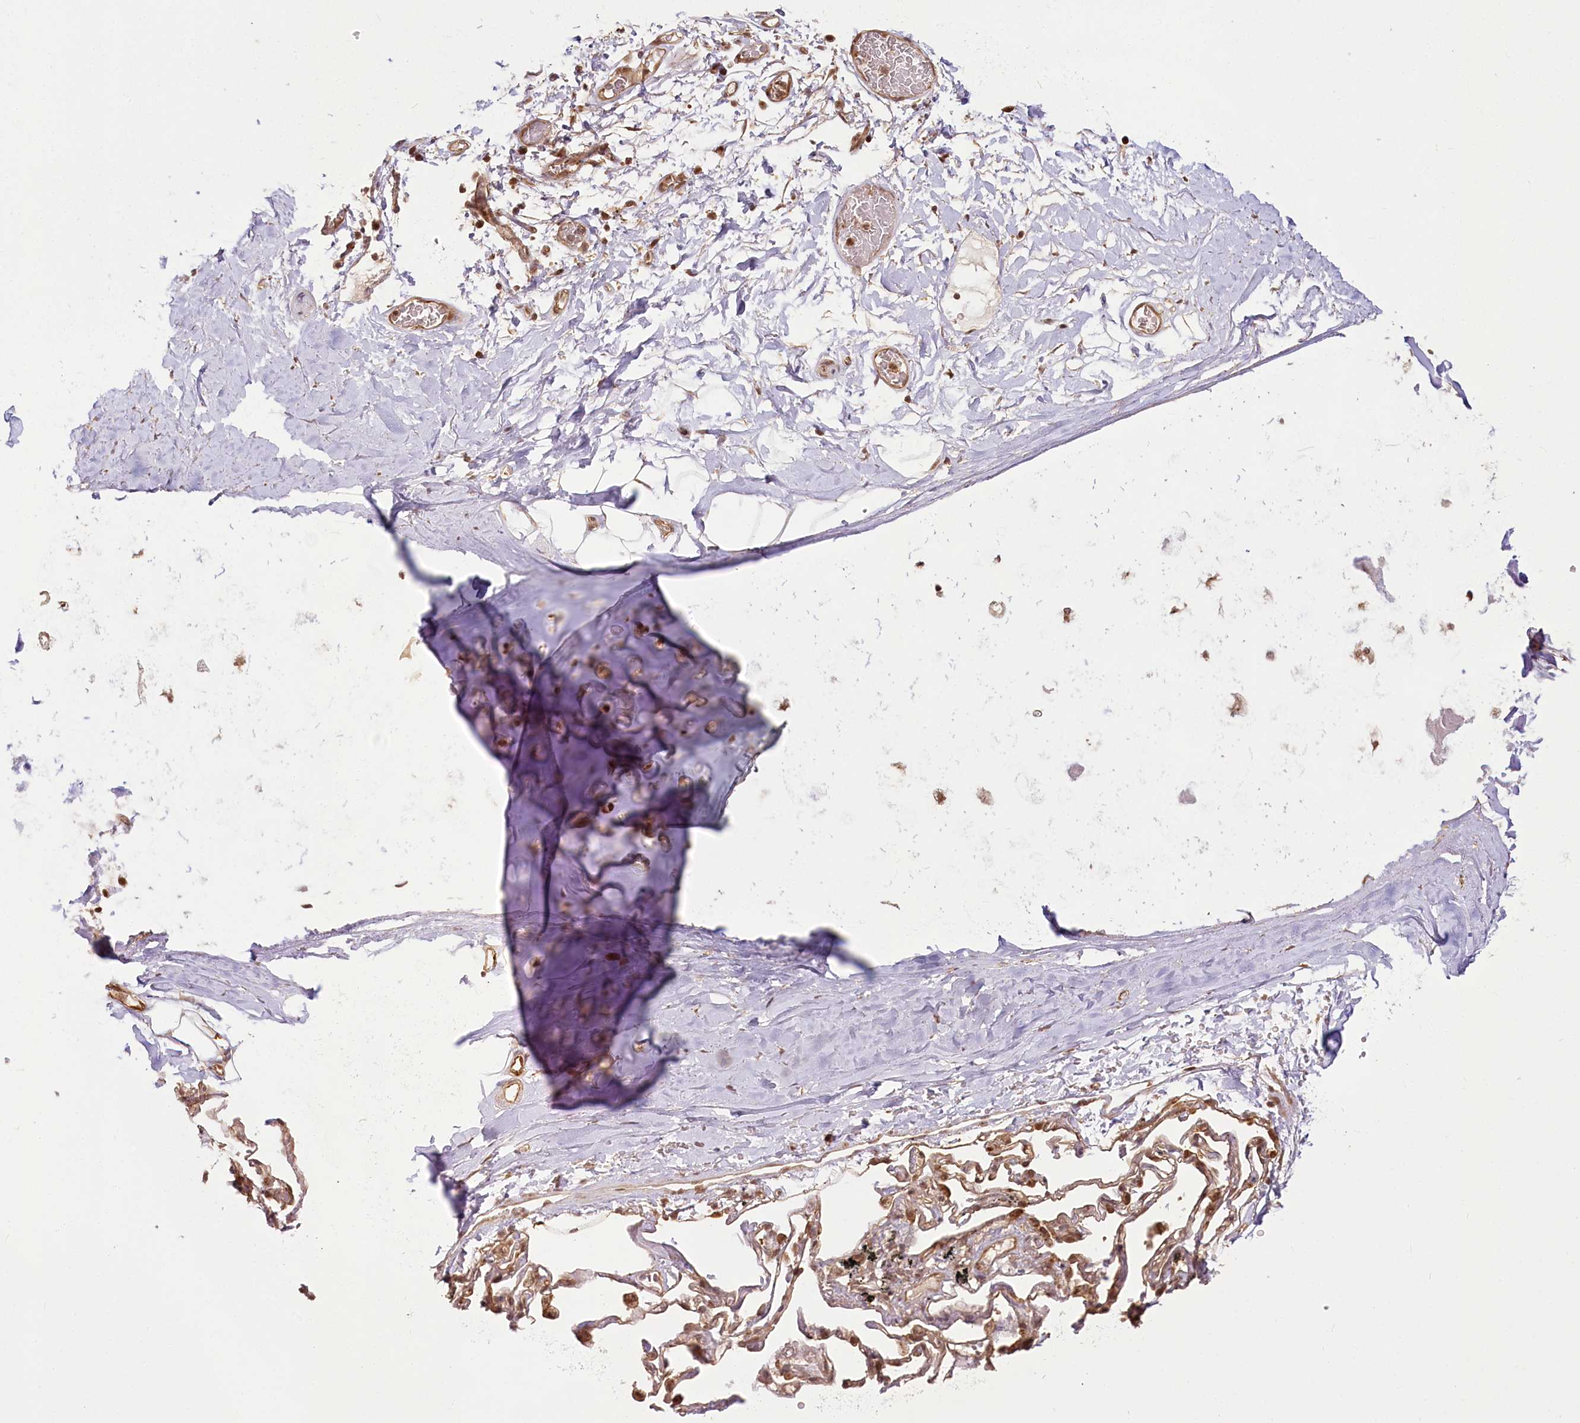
{"staining": {"intensity": "moderate", "quantity": ">75%", "location": "cytoplasmic/membranous"}, "tissue": "adipose tissue", "cell_type": "Adipocytes", "image_type": "normal", "snomed": [{"axis": "morphology", "description": "Normal tissue, NOS"}, {"axis": "topography", "description": "Lymph node"}, {"axis": "topography", "description": "Bronchus"}], "caption": "Adipocytes demonstrate moderate cytoplasmic/membranous expression in about >75% of cells in benign adipose tissue.", "gene": "R3HDM2", "patient": {"sex": "male", "age": 63}}